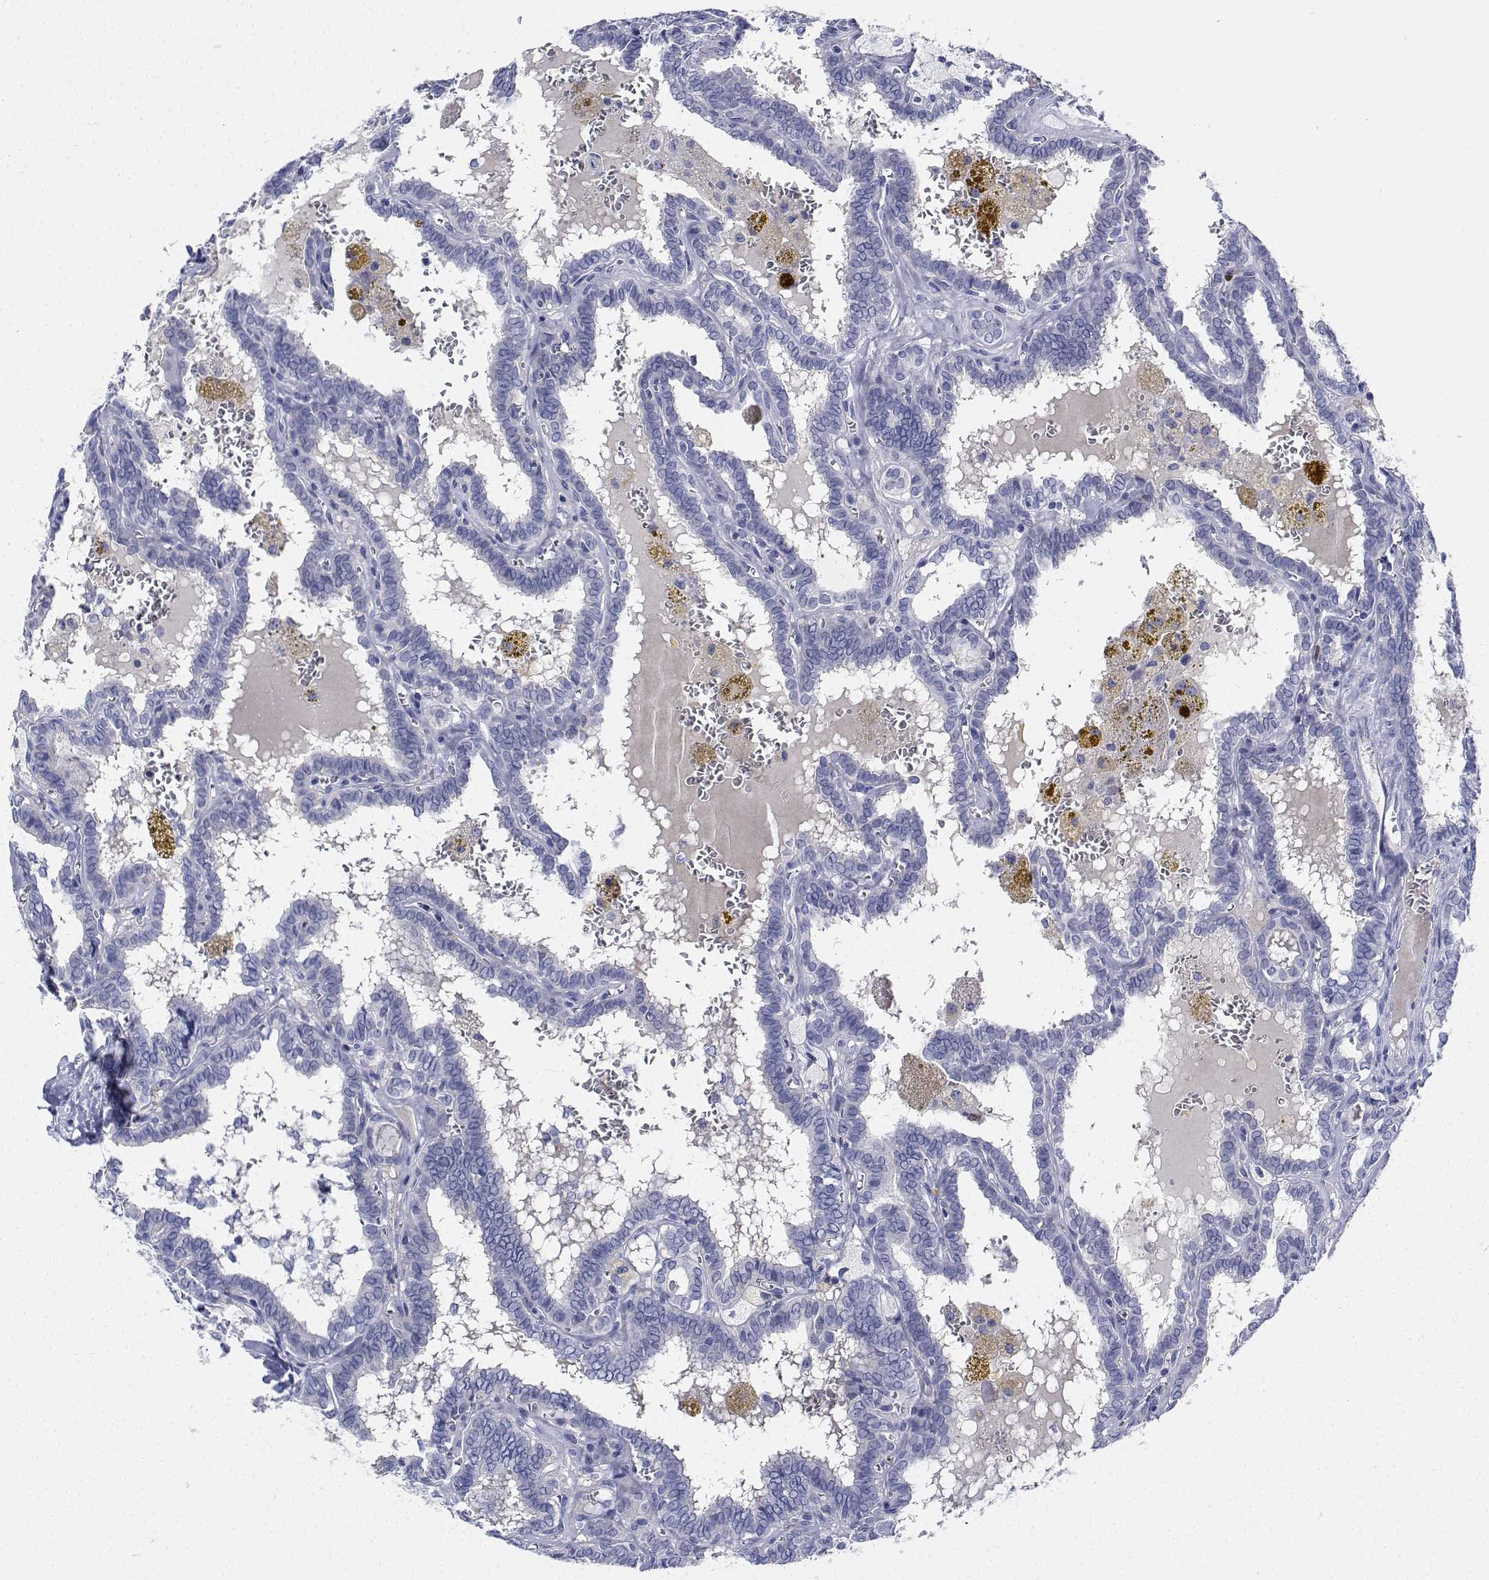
{"staining": {"intensity": "negative", "quantity": "none", "location": "none"}, "tissue": "thyroid cancer", "cell_type": "Tumor cells", "image_type": "cancer", "snomed": [{"axis": "morphology", "description": "Papillary adenocarcinoma, NOS"}, {"axis": "topography", "description": "Thyroid gland"}], "caption": "The immunohistochemistry (IHC) histopathology image has no significant expression in tumor cells of thyroid cancer tissue.", "gene": "PLXNA4", "patient": {"sex": "female", "age": 39}}